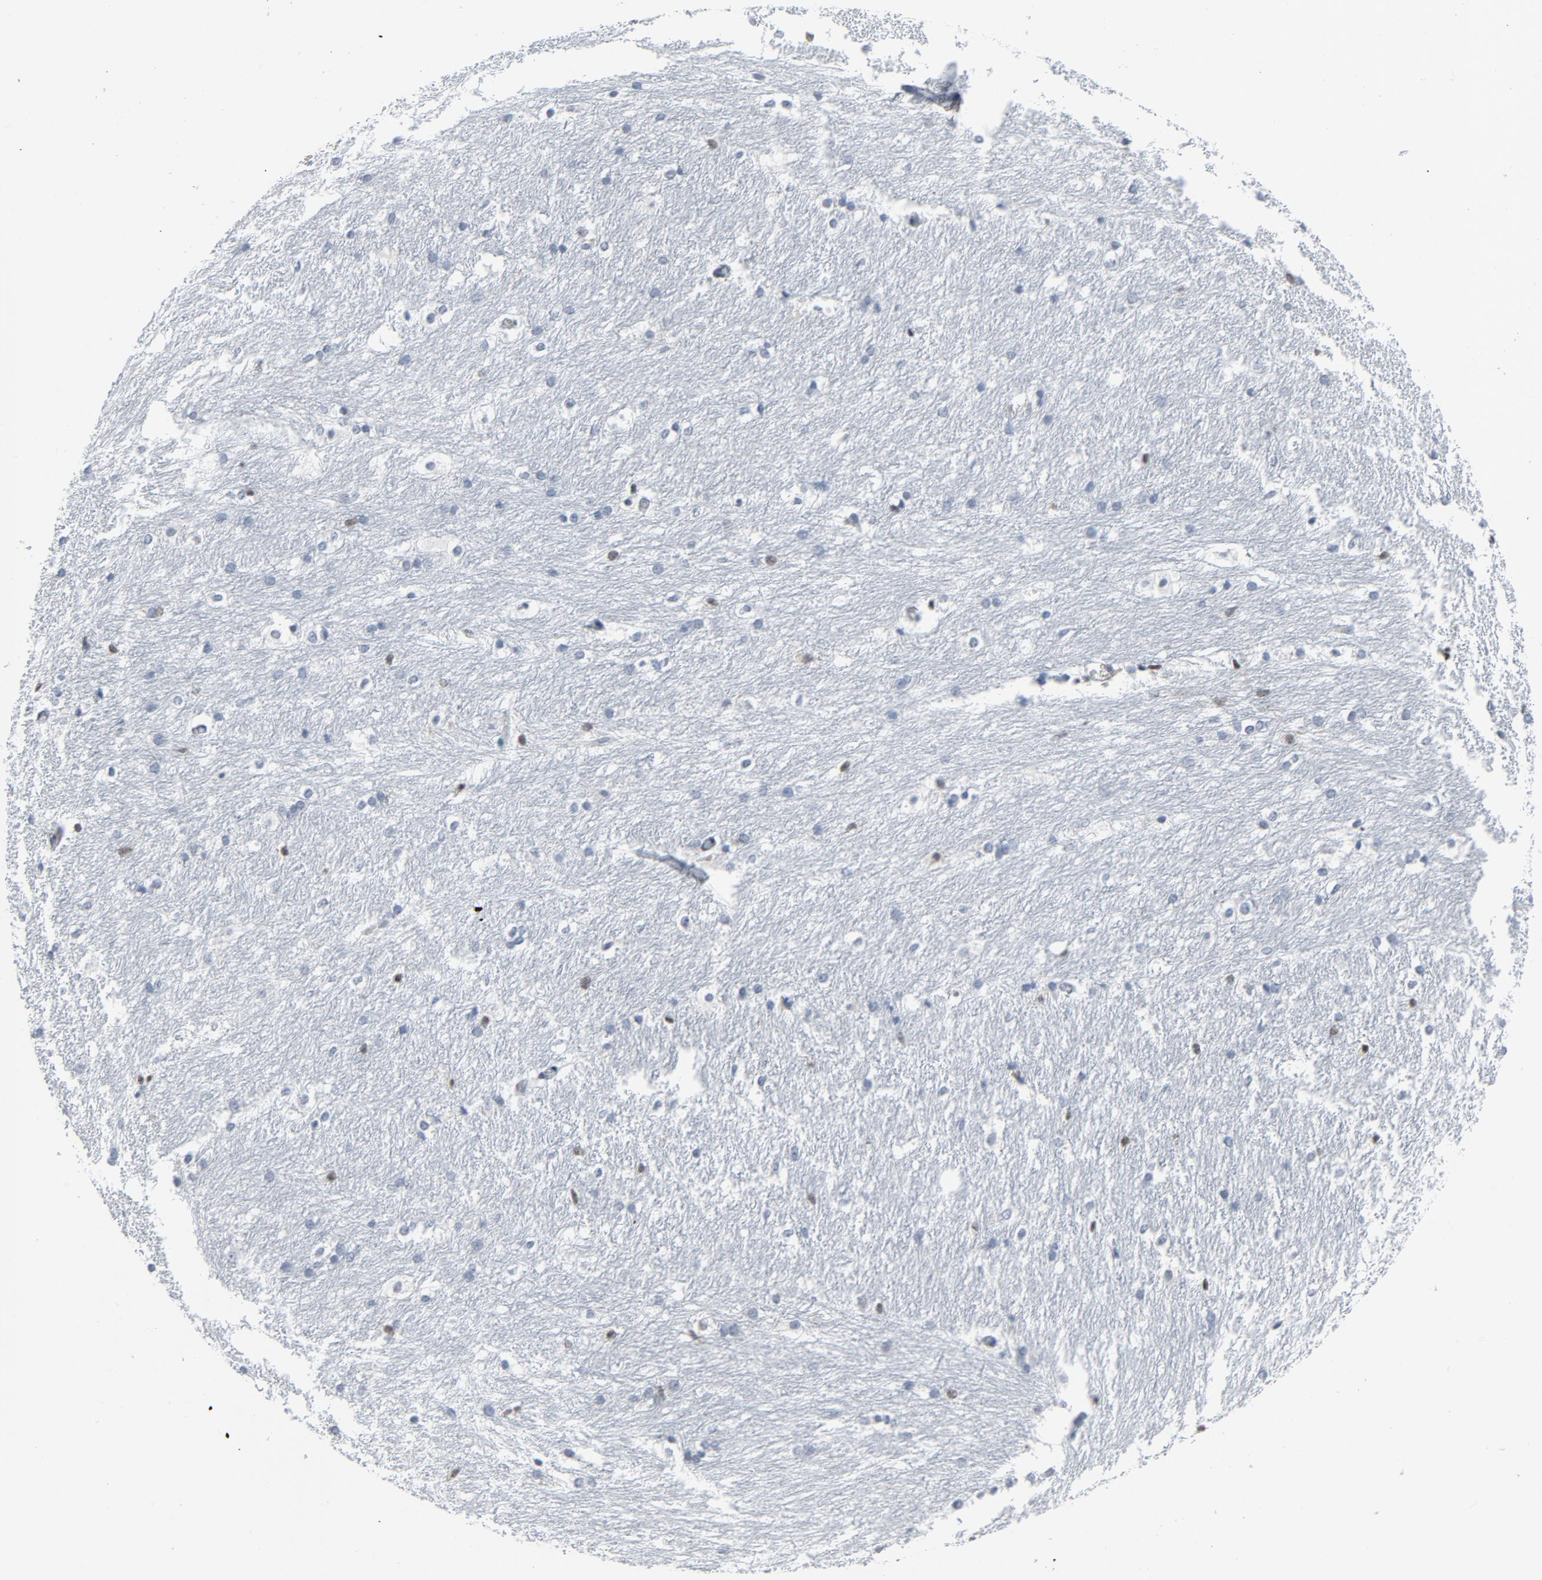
{"staining": {"intensity": "negative", "quantity": "none", "location": "none"}, "tissue": "caudate", "cell_type": "Glial cells", "image_type": "normal", "snomed": [{"axis": "morphology", "description": "Normal tissue, NOS"}, {"axis": "topography", "description": "Lateral ventricle wall"}], "caption": "Caudate stained for a protein using immunohistochemistry shows no staining glial cells.", "gene": "STAT5A", "patient": {"sex": "female", "age": 19}}